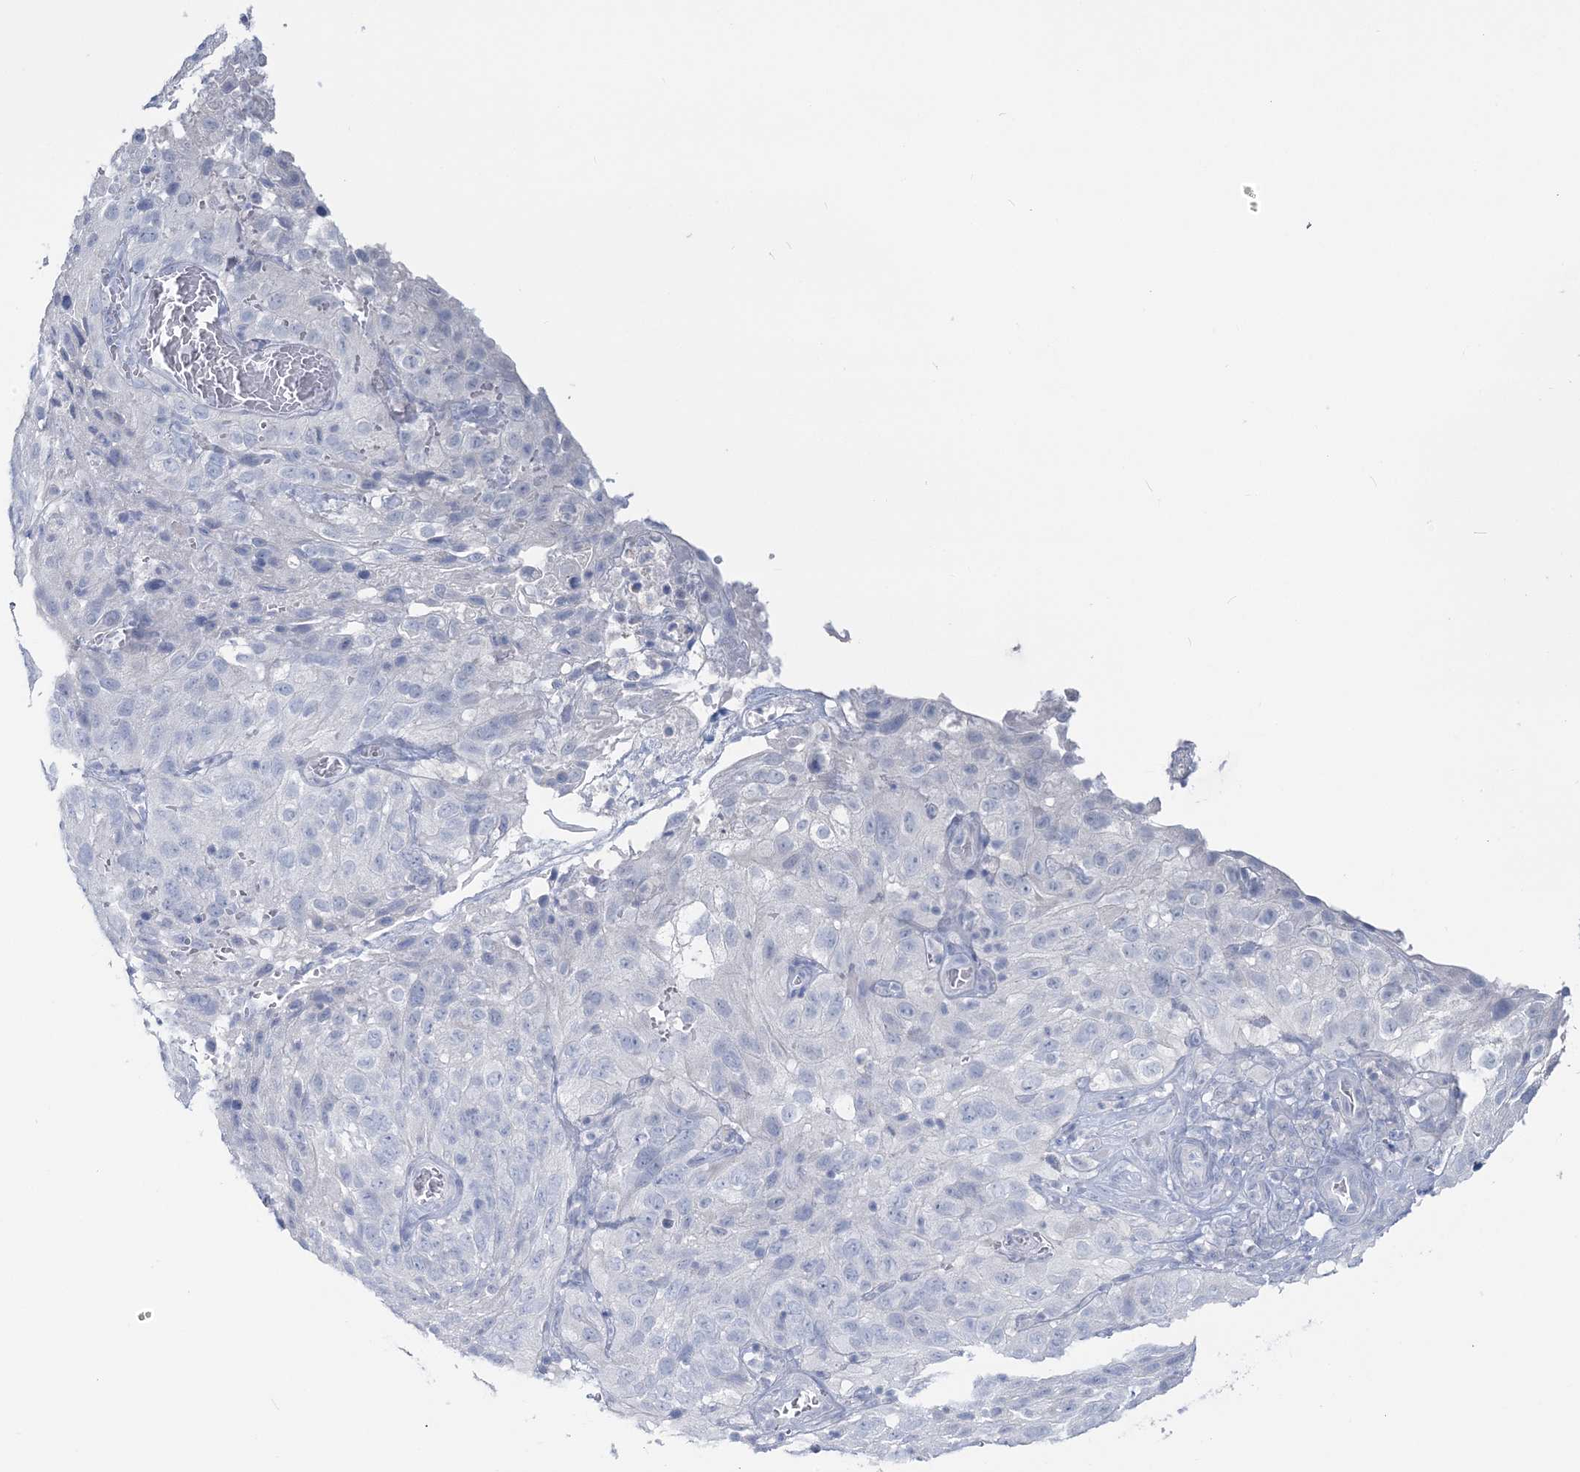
{"staining": {"intensity": "negative", "quantity": "none", "location": "none"}, "tissue": "cervical cancer", "cell_type": "Tumor cells", "image_type": "cancer", "snomed": [{"axis": "morphology", "description": "Squamous cell carcinoma, NOS"}, {"axis": "topography", "description": "Cervix"}], "caption": "The image displays no significant expression in tumor cells of cervical squamous cell carcinoma.", "gene": "CYP3A4", "patient": {"sex": "female", "age": 32}}